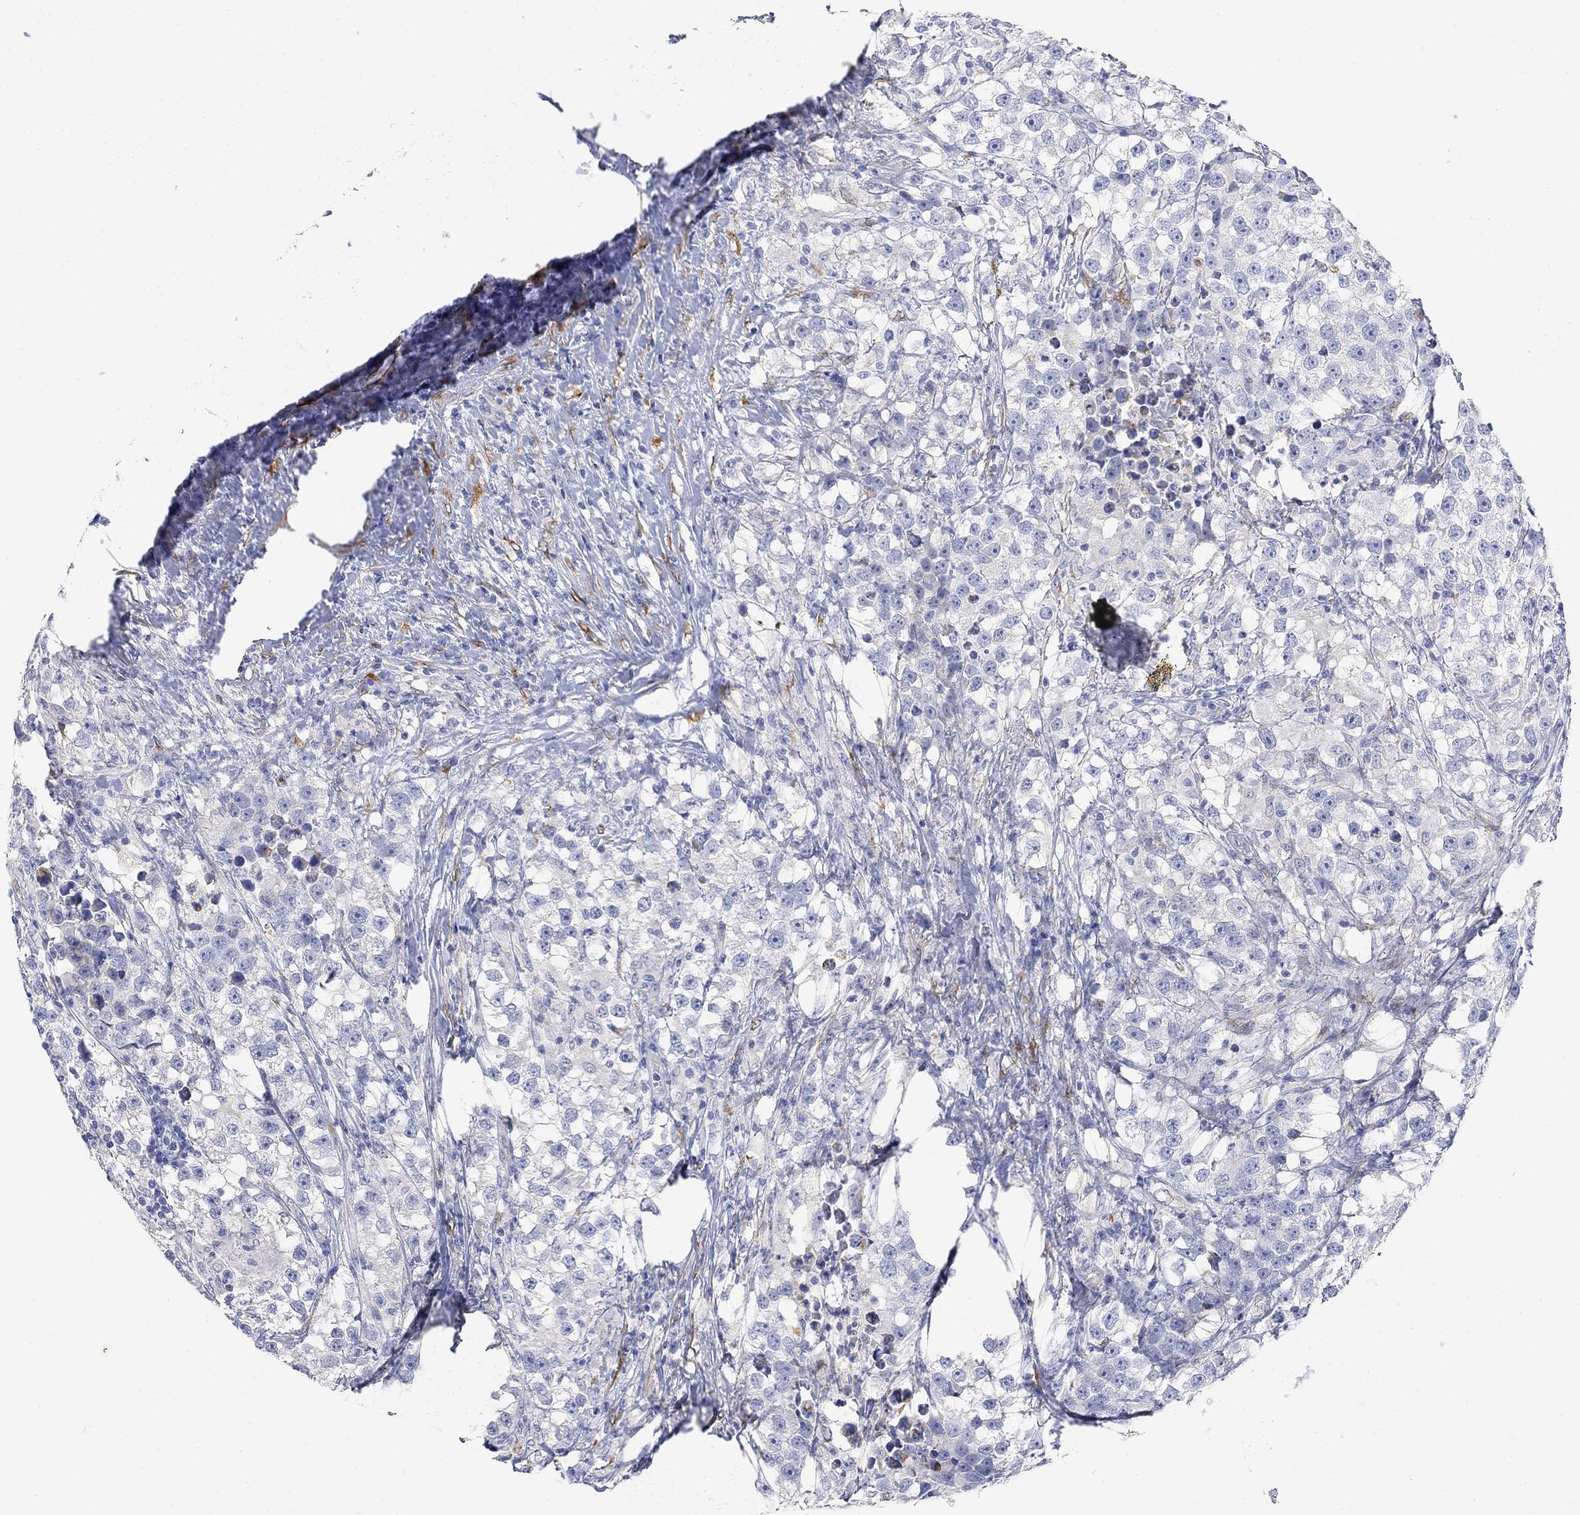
{"staining": {"intensity": "negative", "quantity": "none", "location": "none"}, "tissue": "testis cancer", "cell_type": "Tumor cells", "image_type": "cancer", "snomed": [{"axis": "morphology", "description": "Seminoma, NOS"}, {"axis": "topography", "description": "Testis"}], "caption": "Immunohistochemical staining of seminoma (testis) exhibits no significant positivity in tumor cells.", "gene": "FNDC5", "patient": {"sex": "male", "age": 46}}